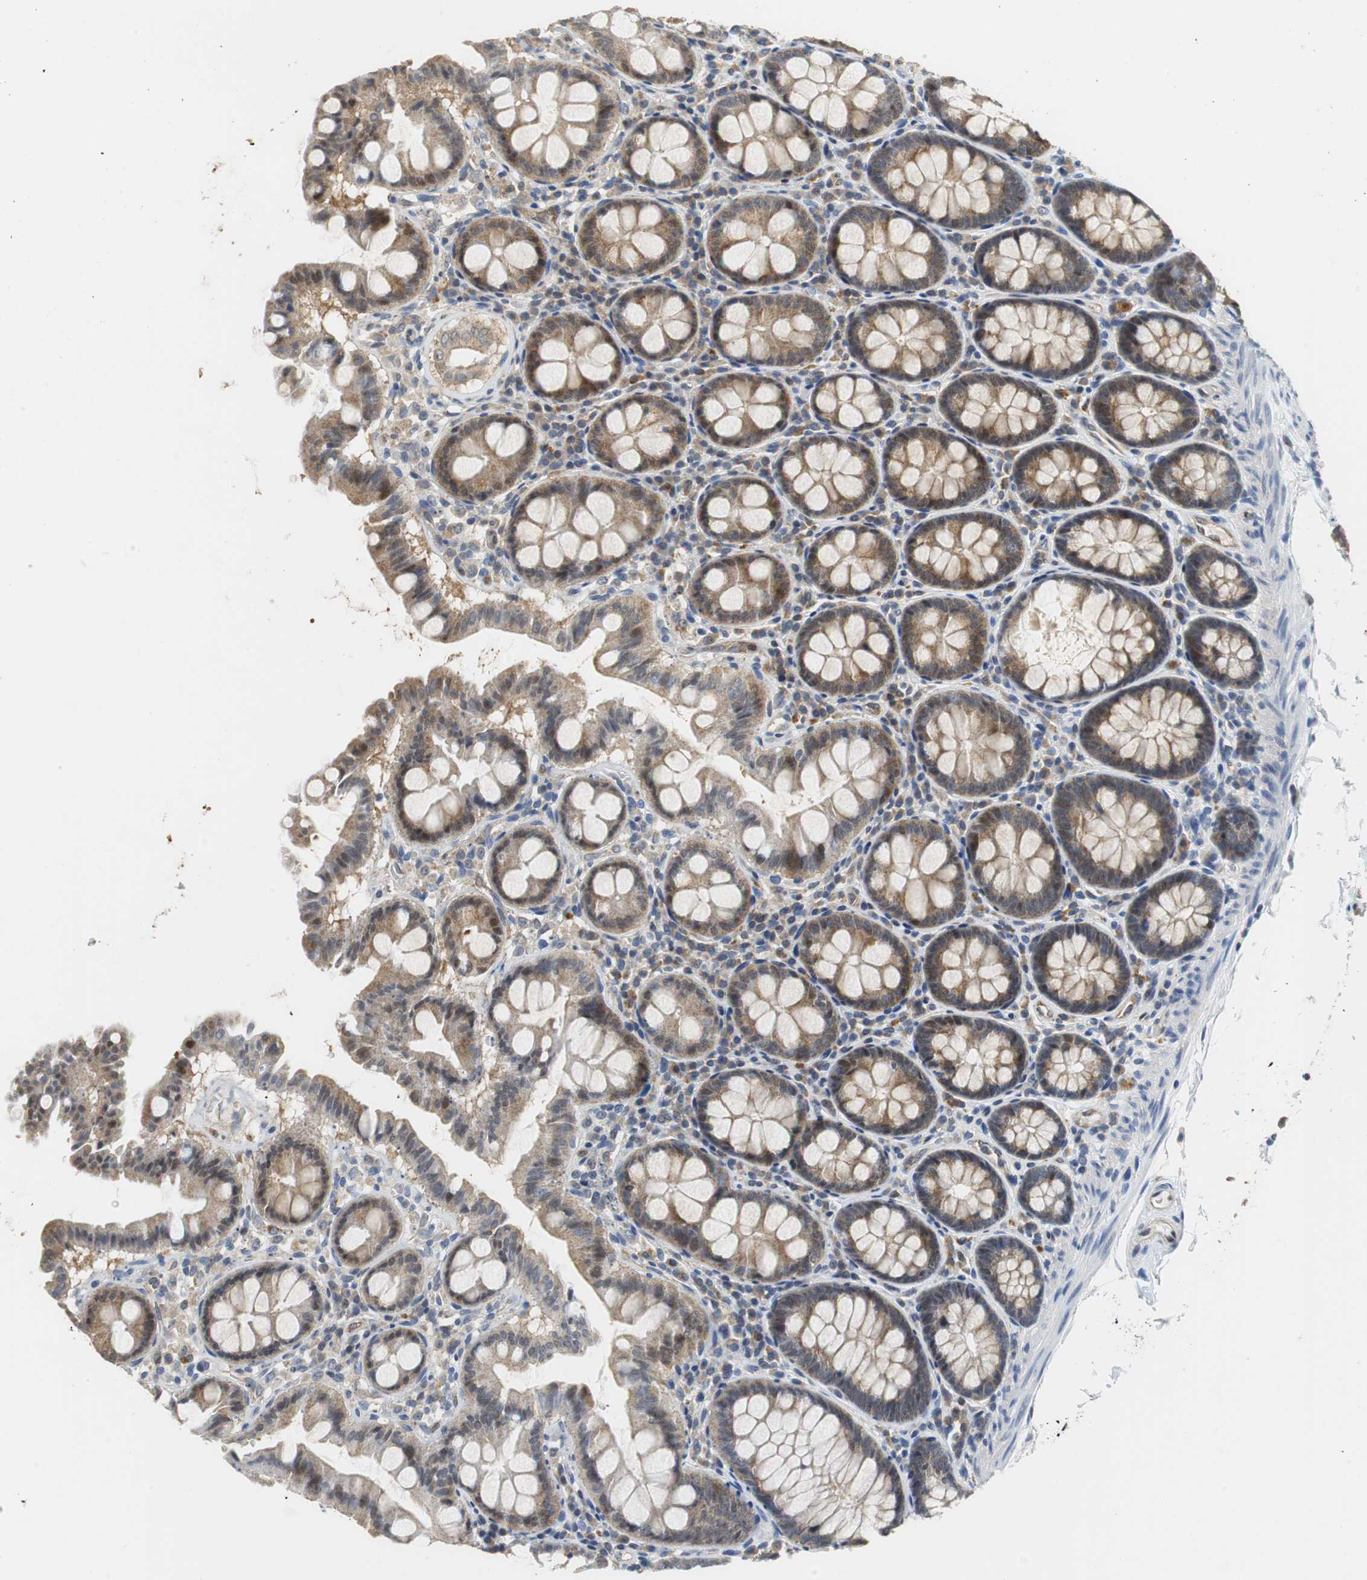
{"staining": {"intensity": "negative", "quantity": "none", "location": "none"}, "tissue": "colon", "cell_type": "Endothelial cells", "image_type": "normal", "snomed": [{"axis": "morphology", "description": "Normal tissue, NOS"}, {"axis": "topography", "description": "Colon"}], "caption": "IHC photomicrograph of unremarkable colon: human colon stained with DAB (3,3'-diaminobenzidine) reveals no significant protein positivity in endothelial cells.", "gene": "GSDMD", "patient": {"sex": "female", "age": 61}}